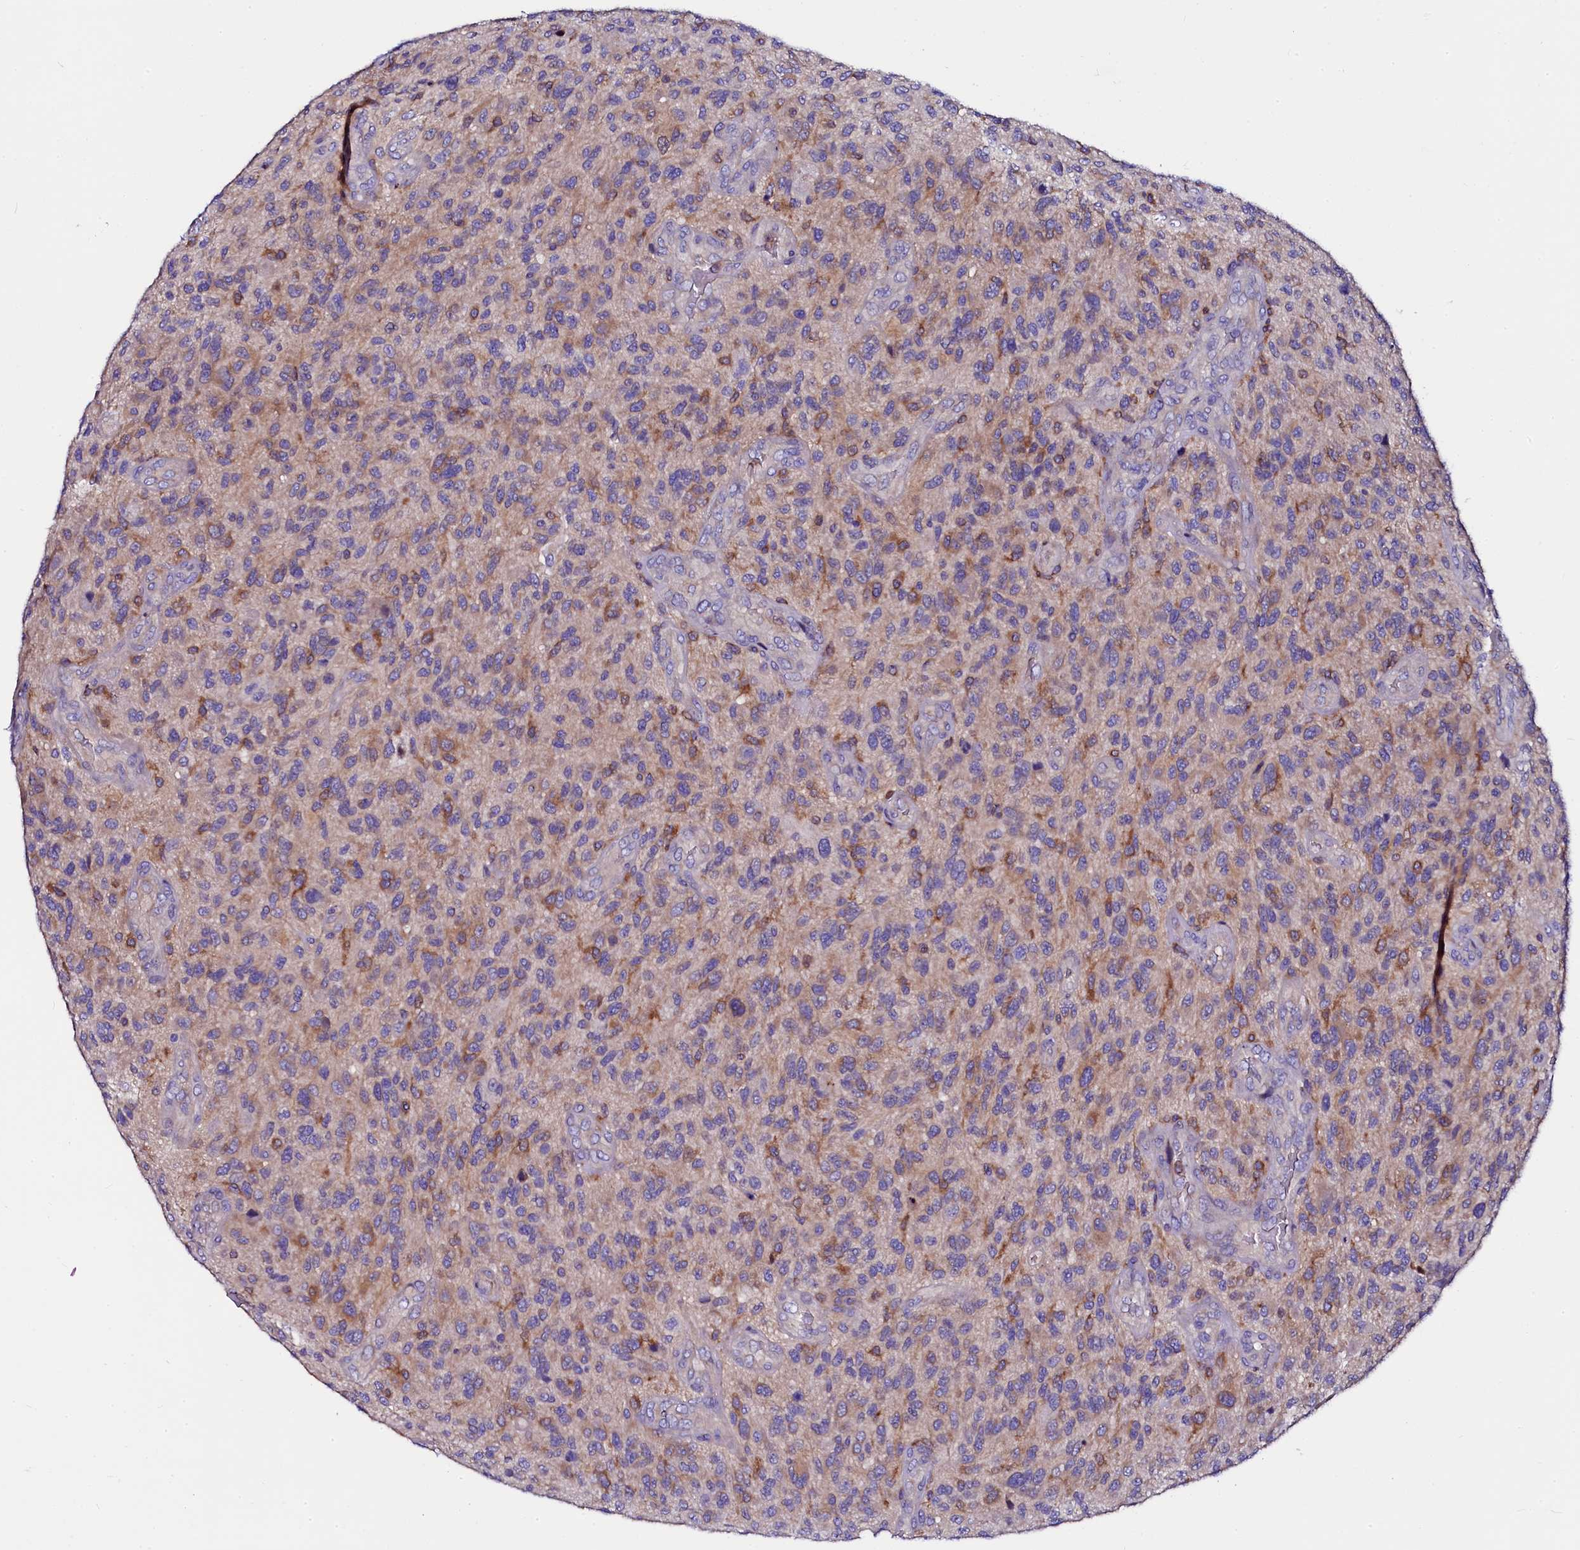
{"staining": {"intensity": "weak", "quantity": "25%-75%", "location": "cytoplasmic/membranous"}, "tissue": "glioma", "cell_type": "Tumor cells", "image_type": "cancer", "snomed": [{"axis": "morphology", "description": "Glioma, malignant, High grade"}, {"axis": "topography", "description": "Brain"}], "caption": "Immunohistochemical staining of human malignant glioma (high-grade) exhibits low levels of weak cytoplasmic/membranous protein positivity in about 25%-75% of tumor cells.", "gene": "OTOL1", "patient": {"sex": "male", "age": 47}}